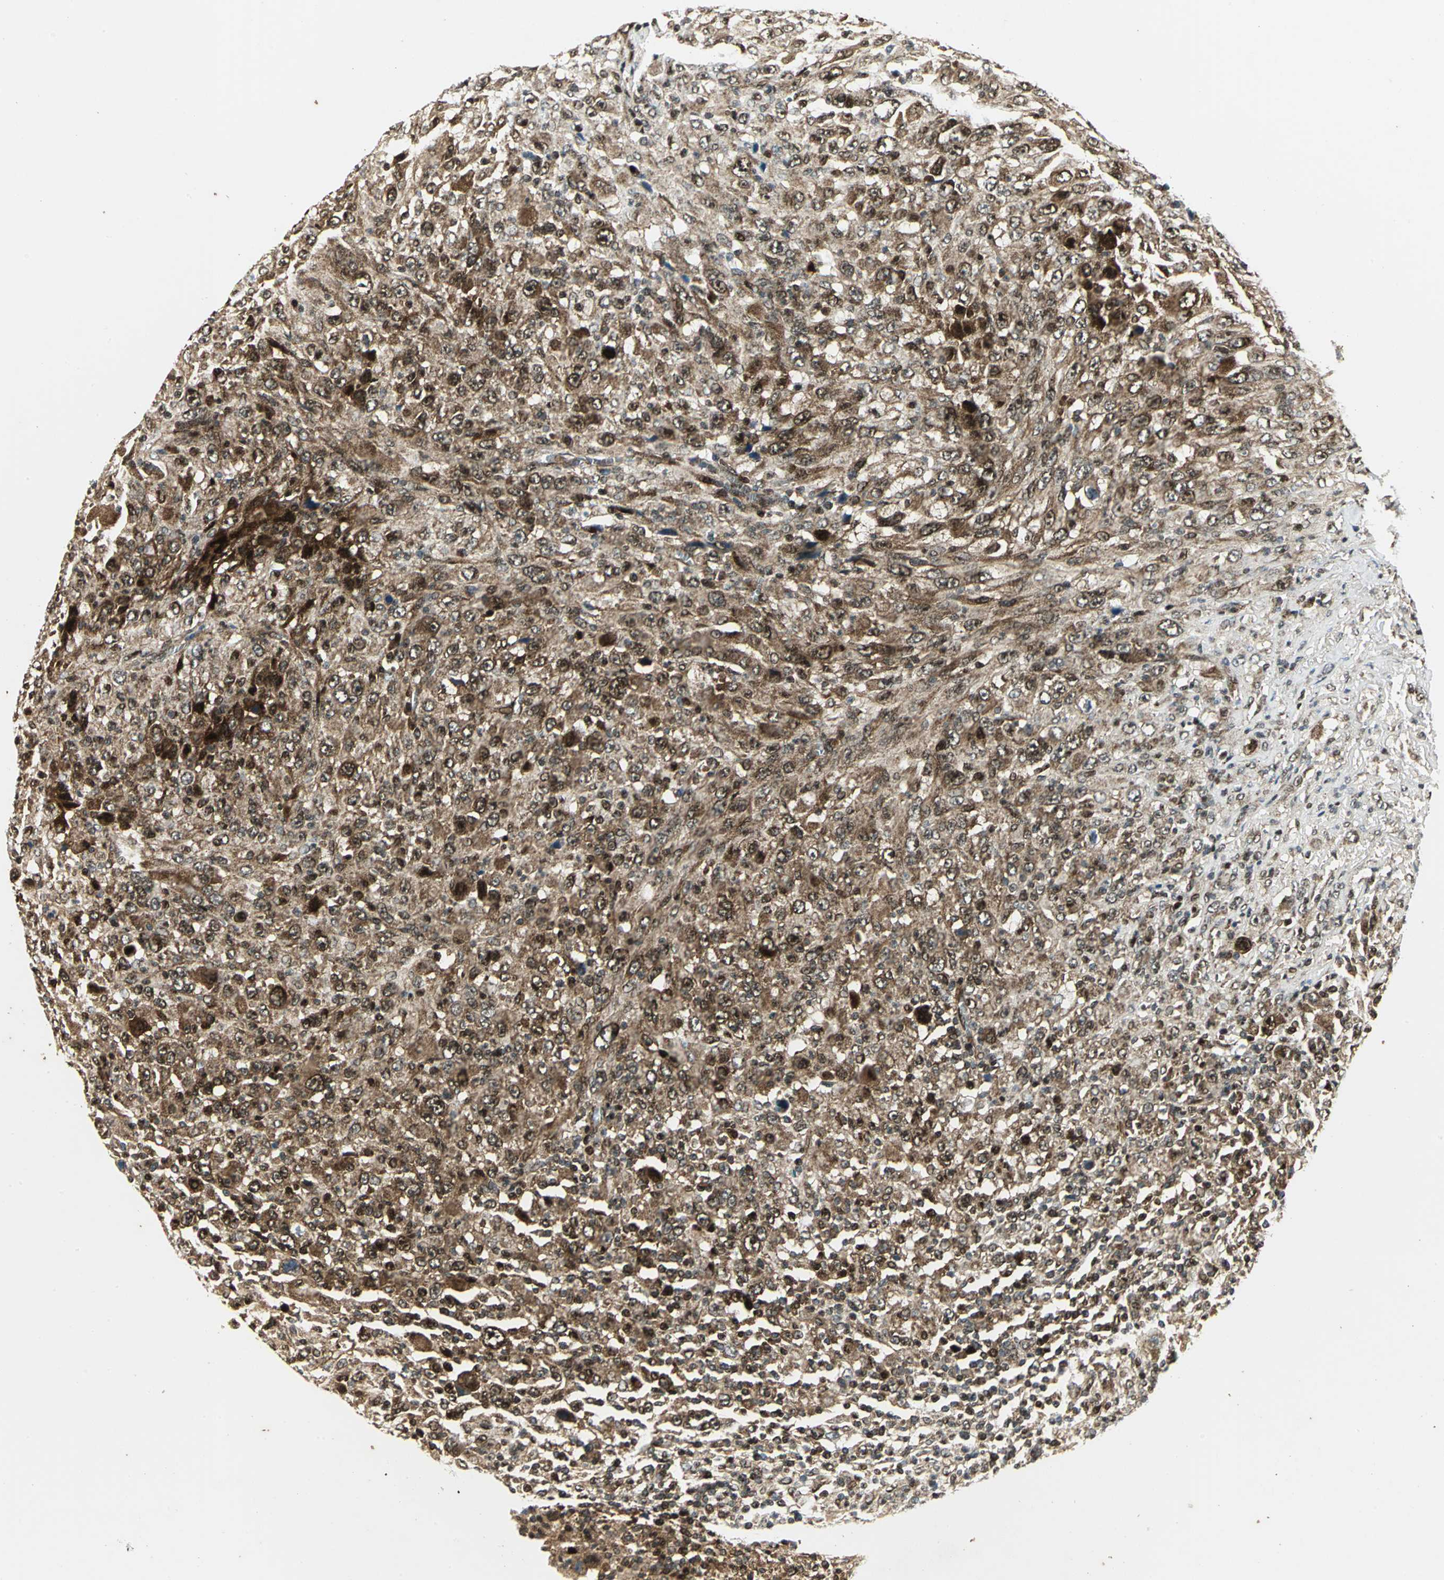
{"staining": {"intensity": "moderate", "quantity": ">75%", "location": "cytoplasmic/membranous,nuclear"}, "tissue": "melanoma", "cell_type": "Tumor cells", "image_type": "cancer", "snomed": [{"axis": "morphology", "description": "Malignant melanoma, Metastatic site"}, {"axis": "topography", "description": "Skin"}], "caption": "Melanoma tissue reveals moderate cytoplasmic/membranous and nuclear positivity in approximately >75% of tumor cells", "gene": "COPS5", "patient": {"sex": "female", "age": 56}}